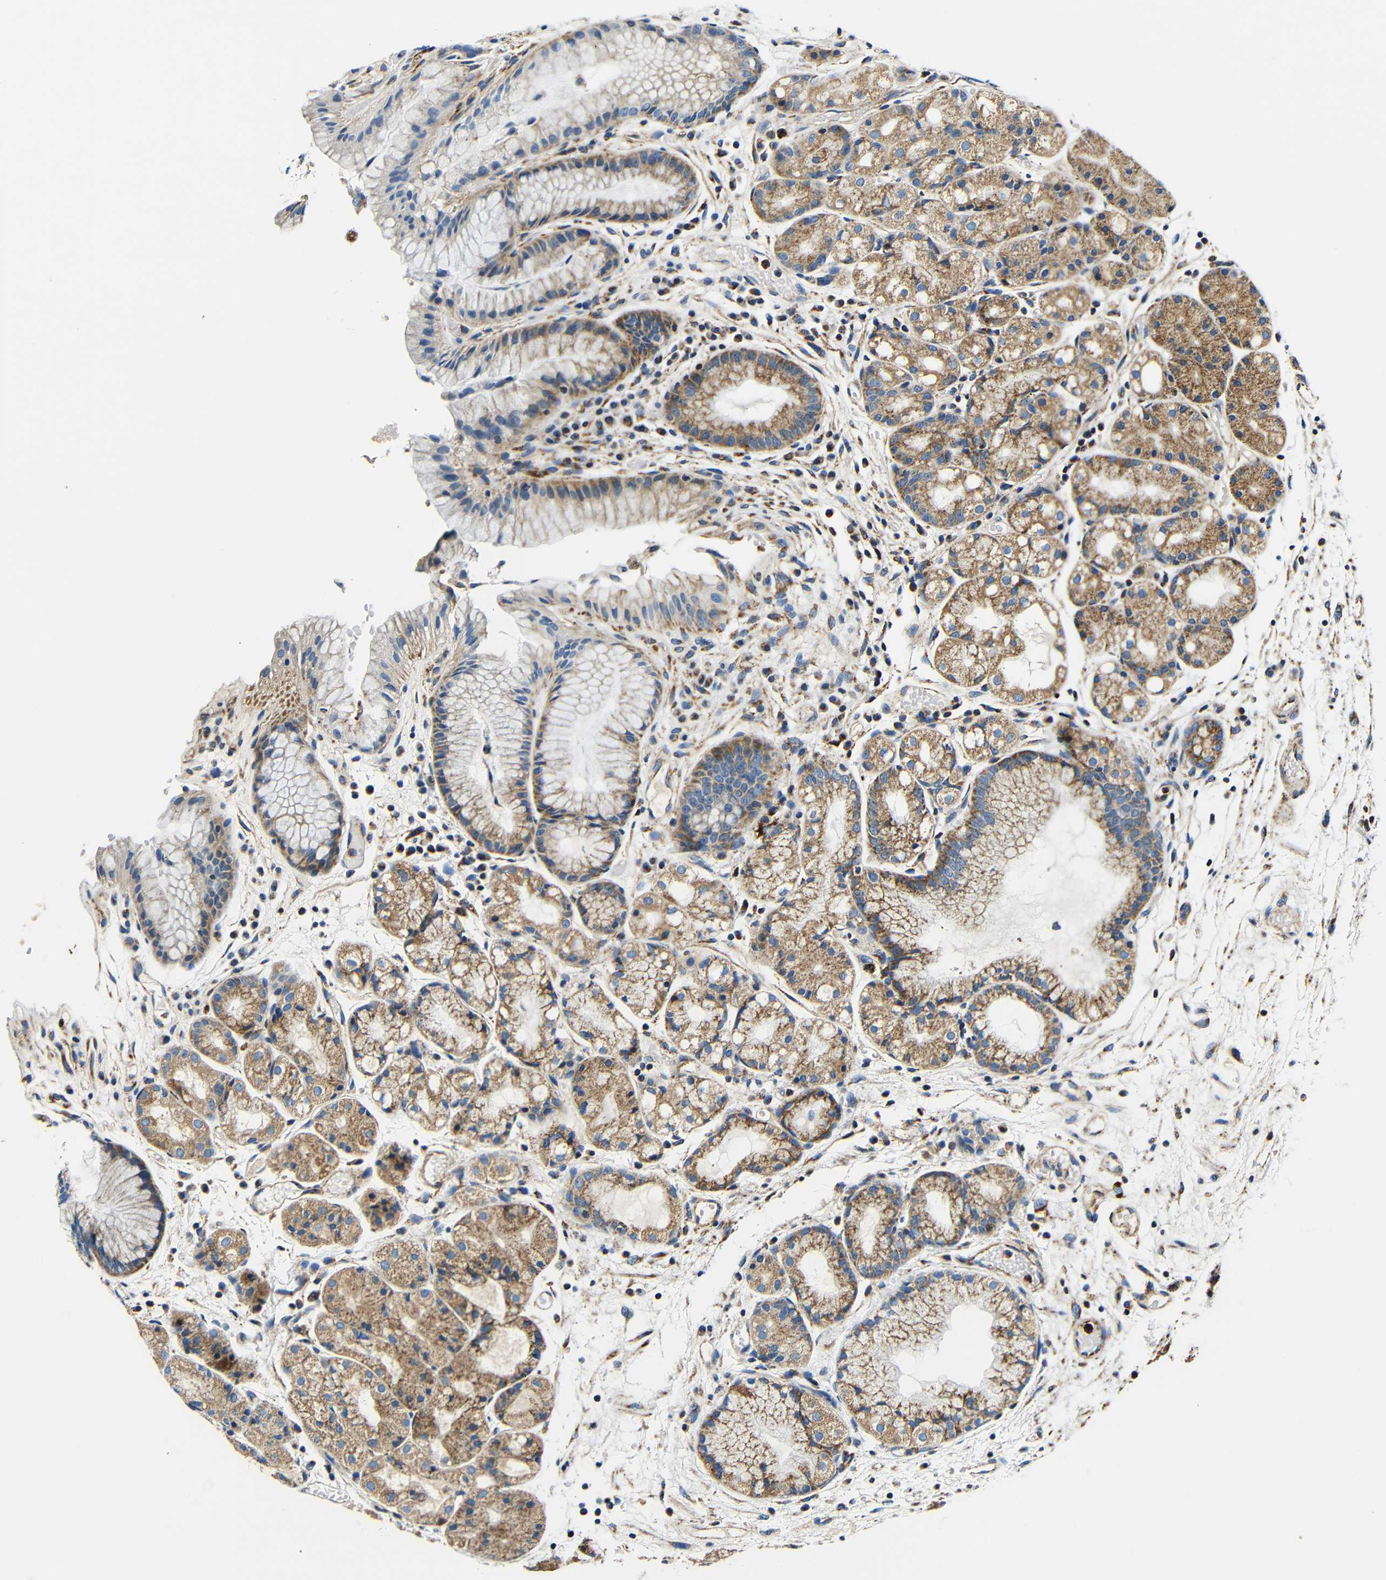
{"staining": {"intensity": "moderate", "quantity": ">75%", "location": "cytoplasmic/membranous"}, "tissue": "stomach", "cell_type": "Glandular cells", "image_type": "normal", "snomed": [{"axis": "morphology", "description": "Normal tissue, NOS"}, {"axis": "topography", "description": "Stomach, upper"}], "caption": "DAB immunohistochemical staining of unremarkable stomach exhibits moderate cytoplasmic/membranous protein expression in approximately >75% of glandular cells. The staining is performed using DAB (3,3'-diaminobenzidine) brown chromogen to label protein expression. The nuclei are counter-stained blue using hematoxylin.", "gene": "GALNT18", "patient": {"sex": "male", "age": 72}}